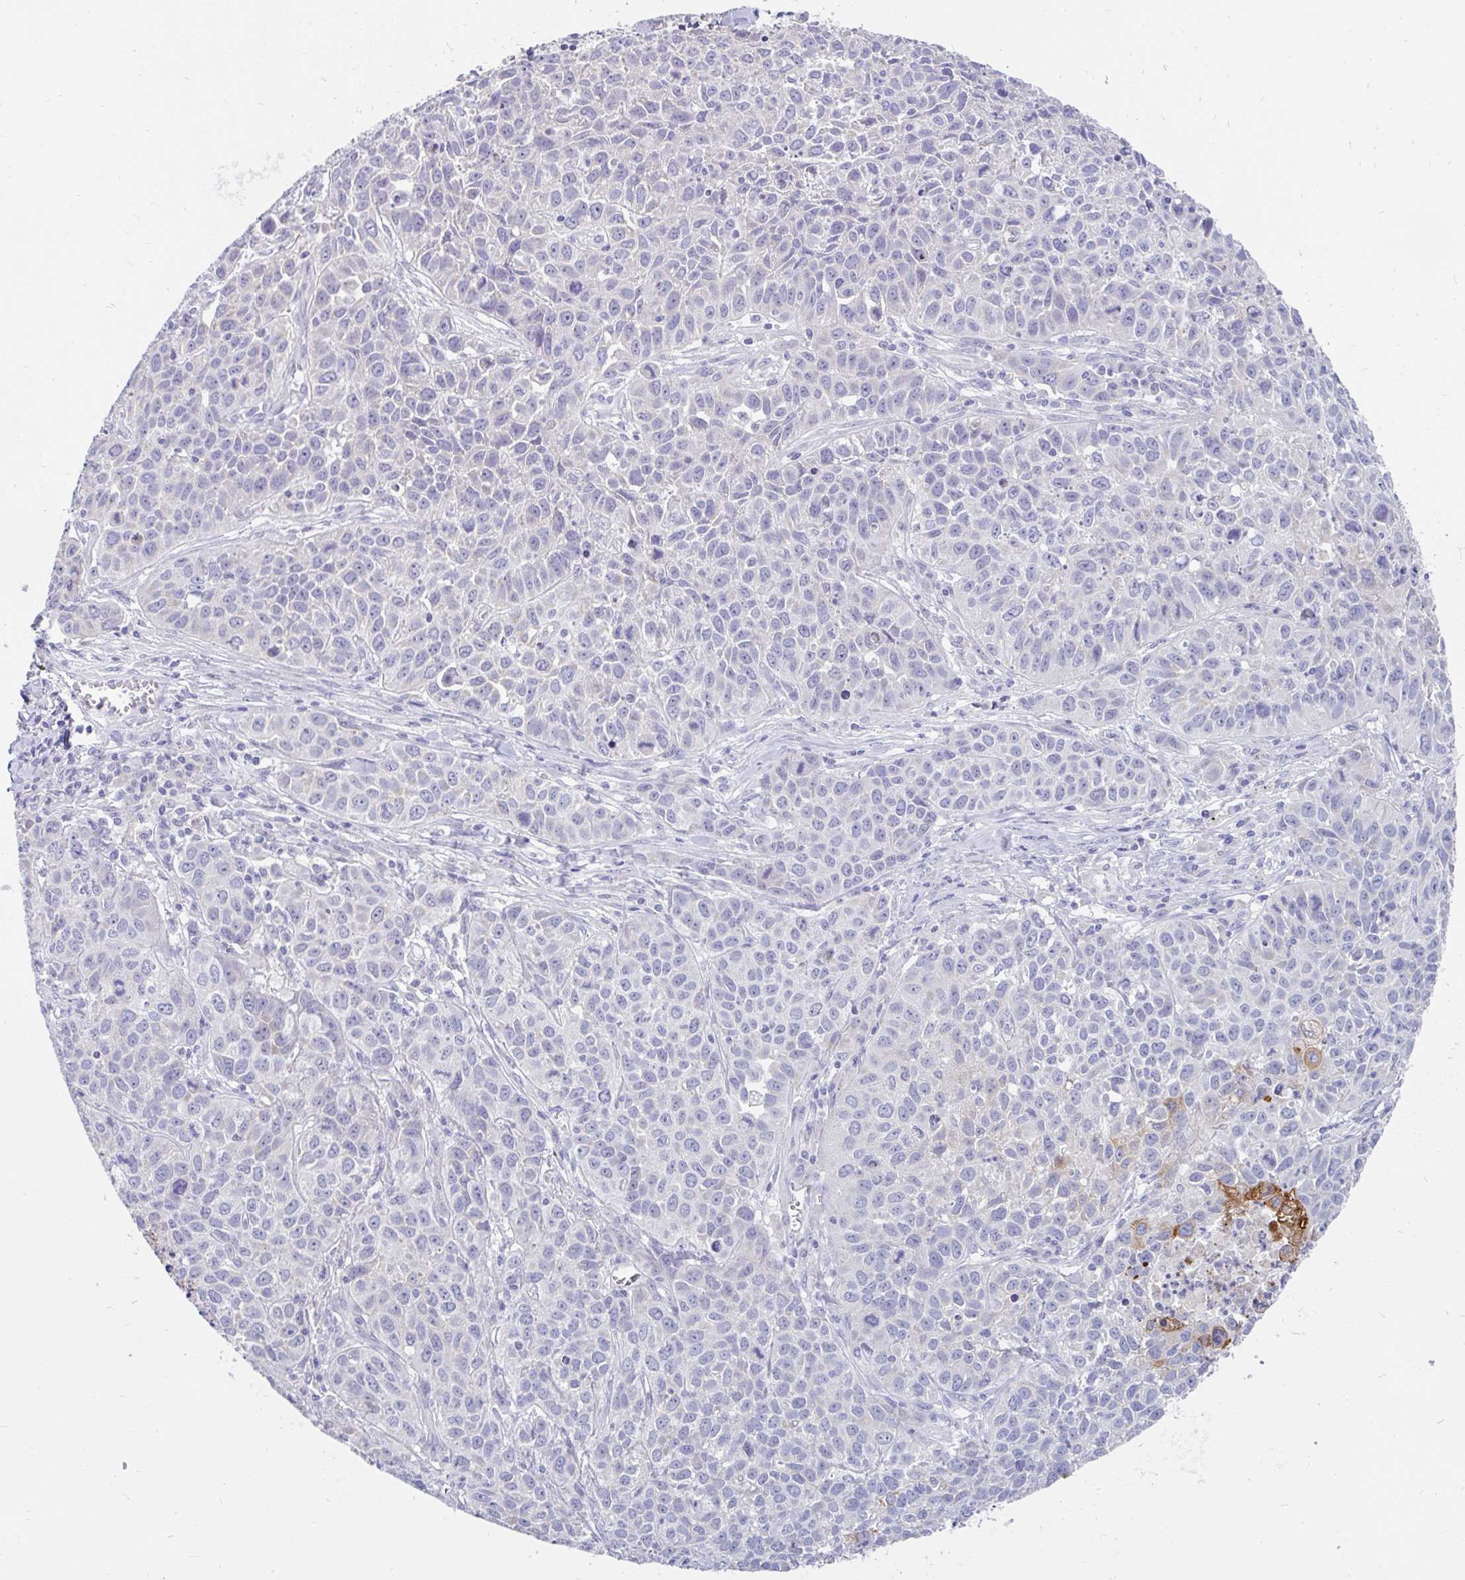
{"staining": {"intensity": "moderate", "quantity": "<25%", "location": "cytoplasmic/membranous"}, "tissue": "lung cancer", "cell_type": "Tumor cells", "image_type": "cancer", "snomed": [{"axis": "morphology", "description": "Squamous cell carcinoma, NOS"}, {"axis": "topography", "description": "Lung"}], "caption": "Approximately <25% of tumor cells in lung squamous cell carcinoma exhibit moderate cytoplasmic/membranous protein expression as visualized by brown immunohistochemical staining.", "gene": "INTS5", "patient": {"sex": "male", "age": 76}}